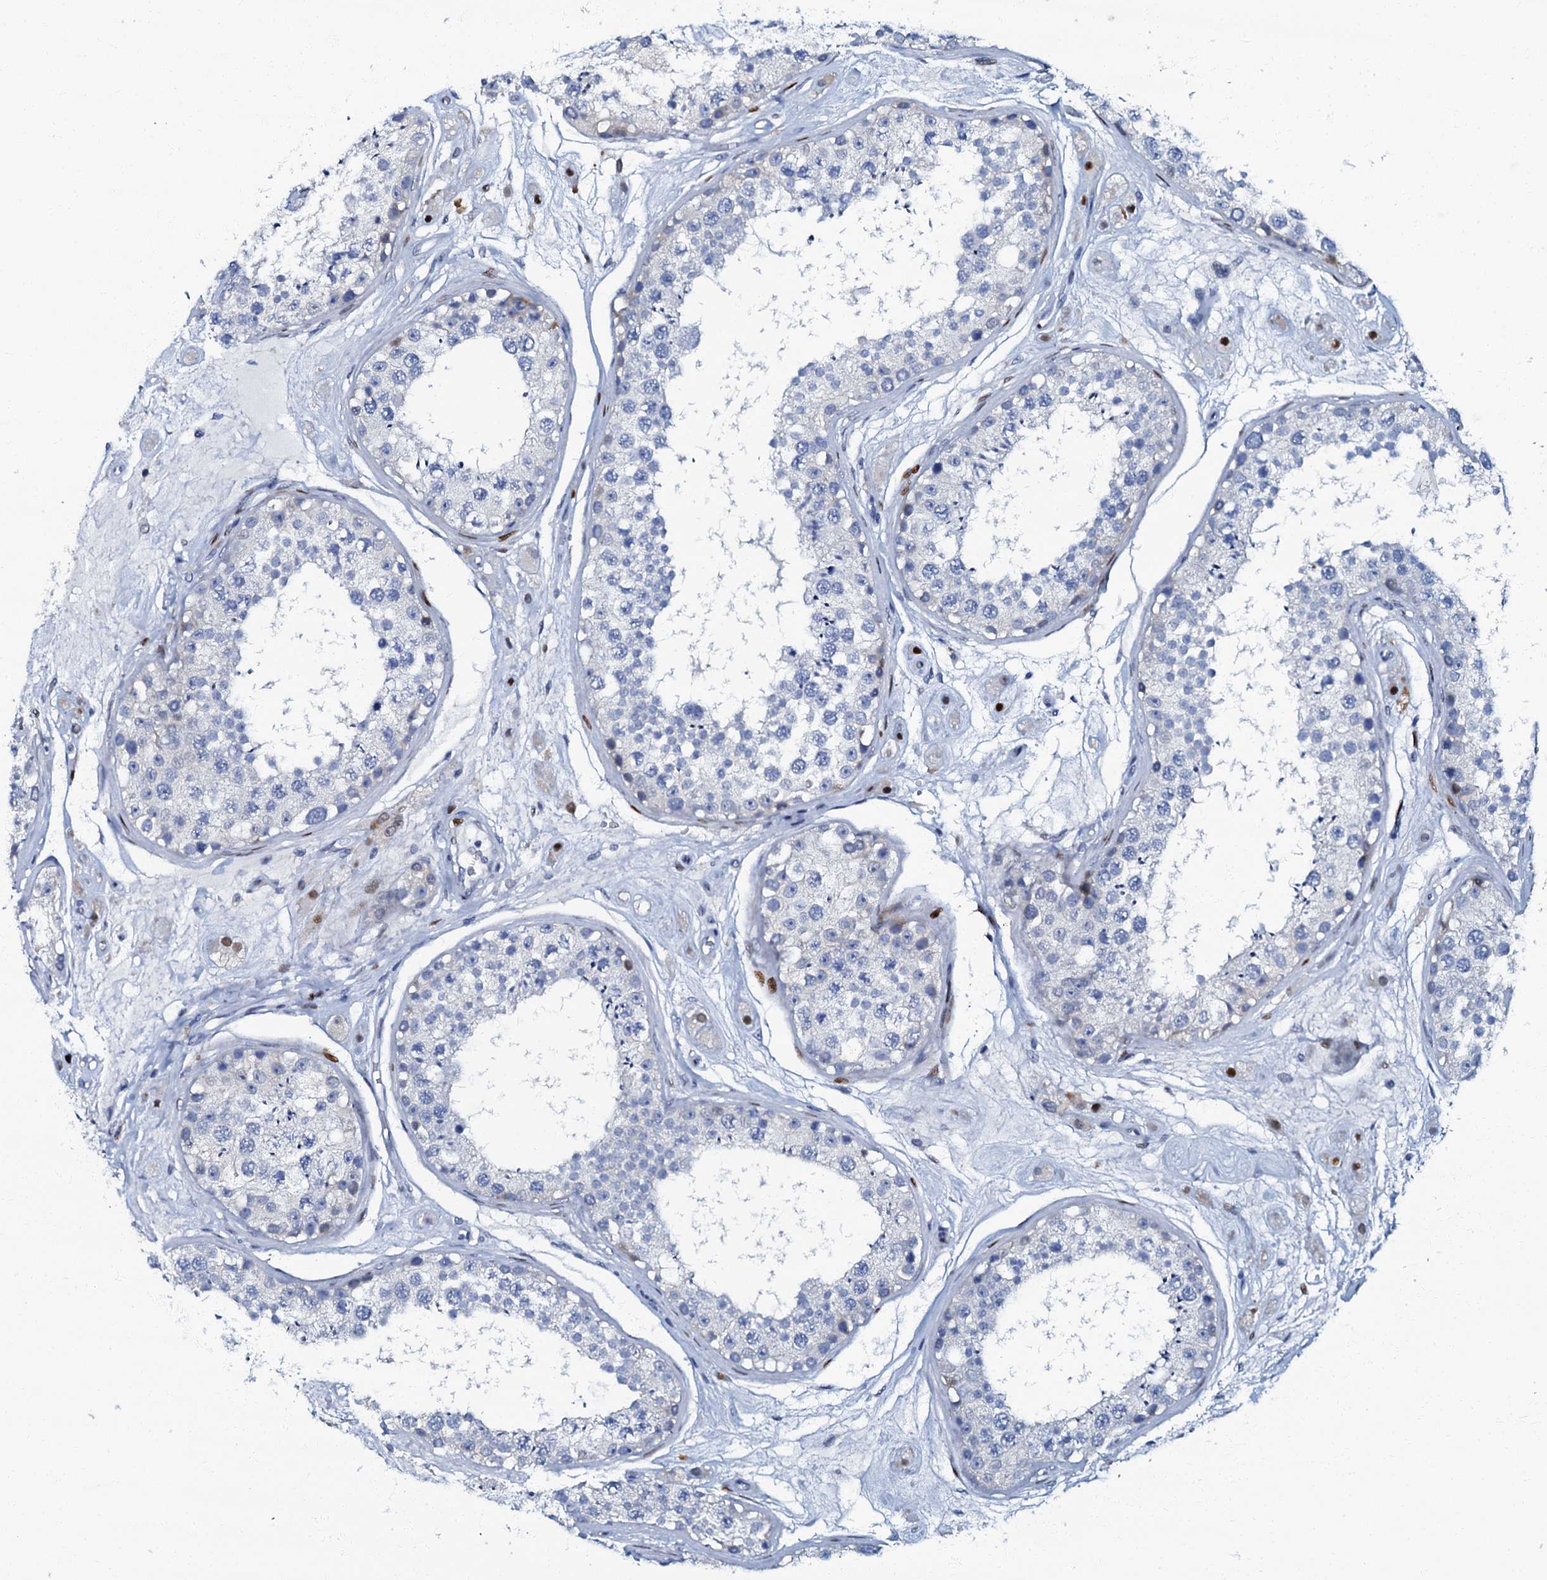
{"staining": {"intensity": "negative", "quantity": "none", "location": "none"}, "tissue": "testis", "cell_type": "Cells in seminiferous ducts", "image_type": "normal", "snomed": [{"axis": "morphology", "description": "Normal tissue, NOS"}, {"axis": "topography", "description": "Testis"}], "caption": "Testis stained for a protein using IHC shows no positivity cells in seminiferous ducts.", "gene": "MFSD5", "patient": {"sex": "male", "age": 25}}